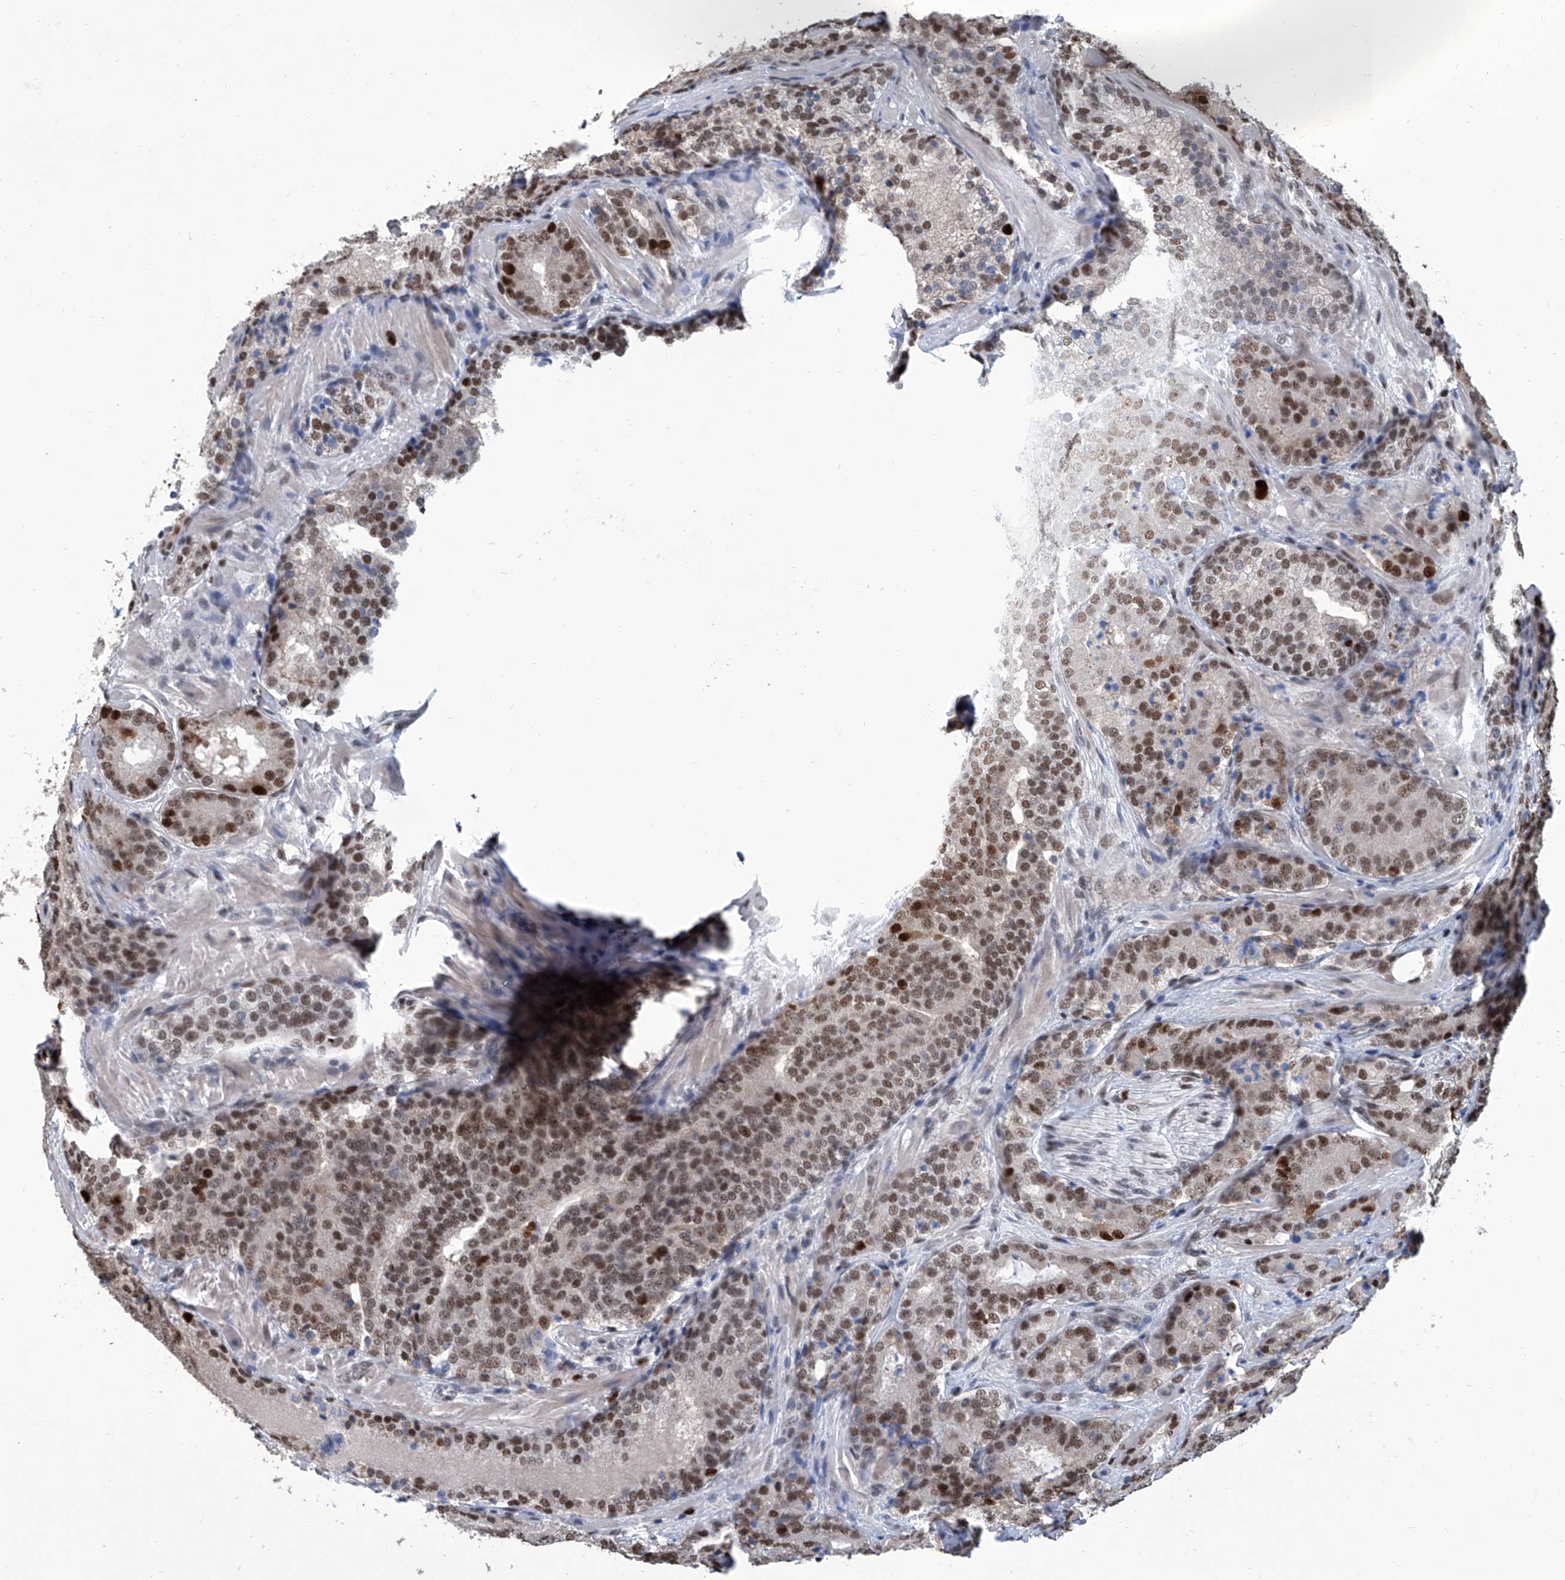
{"staining": {"intensity": "moderate", "quantity": "25%-75%", "location": "nuclear"}, "tissue": "prostate cancer", "cell_type": "Tumor cells", "image_type": "cancer", "snomed": [{"axis": "morphology", "description": "Adenocarcinoma, High grade"}, {"axis": "topography", "description": "Prostate"}], "caption": "Protein expression analysis of prostate cancer (adenocarcinoma (high-grade)) reveals moderate nuclear expression in approximately 25%-75% of tumor cells. (DAB (3,3'-diaminobenzidine) = brown stain, brightfield microscopy at high magnification).", "gene": "PCNA", "patient": {"sex": "male", "age": 57}}